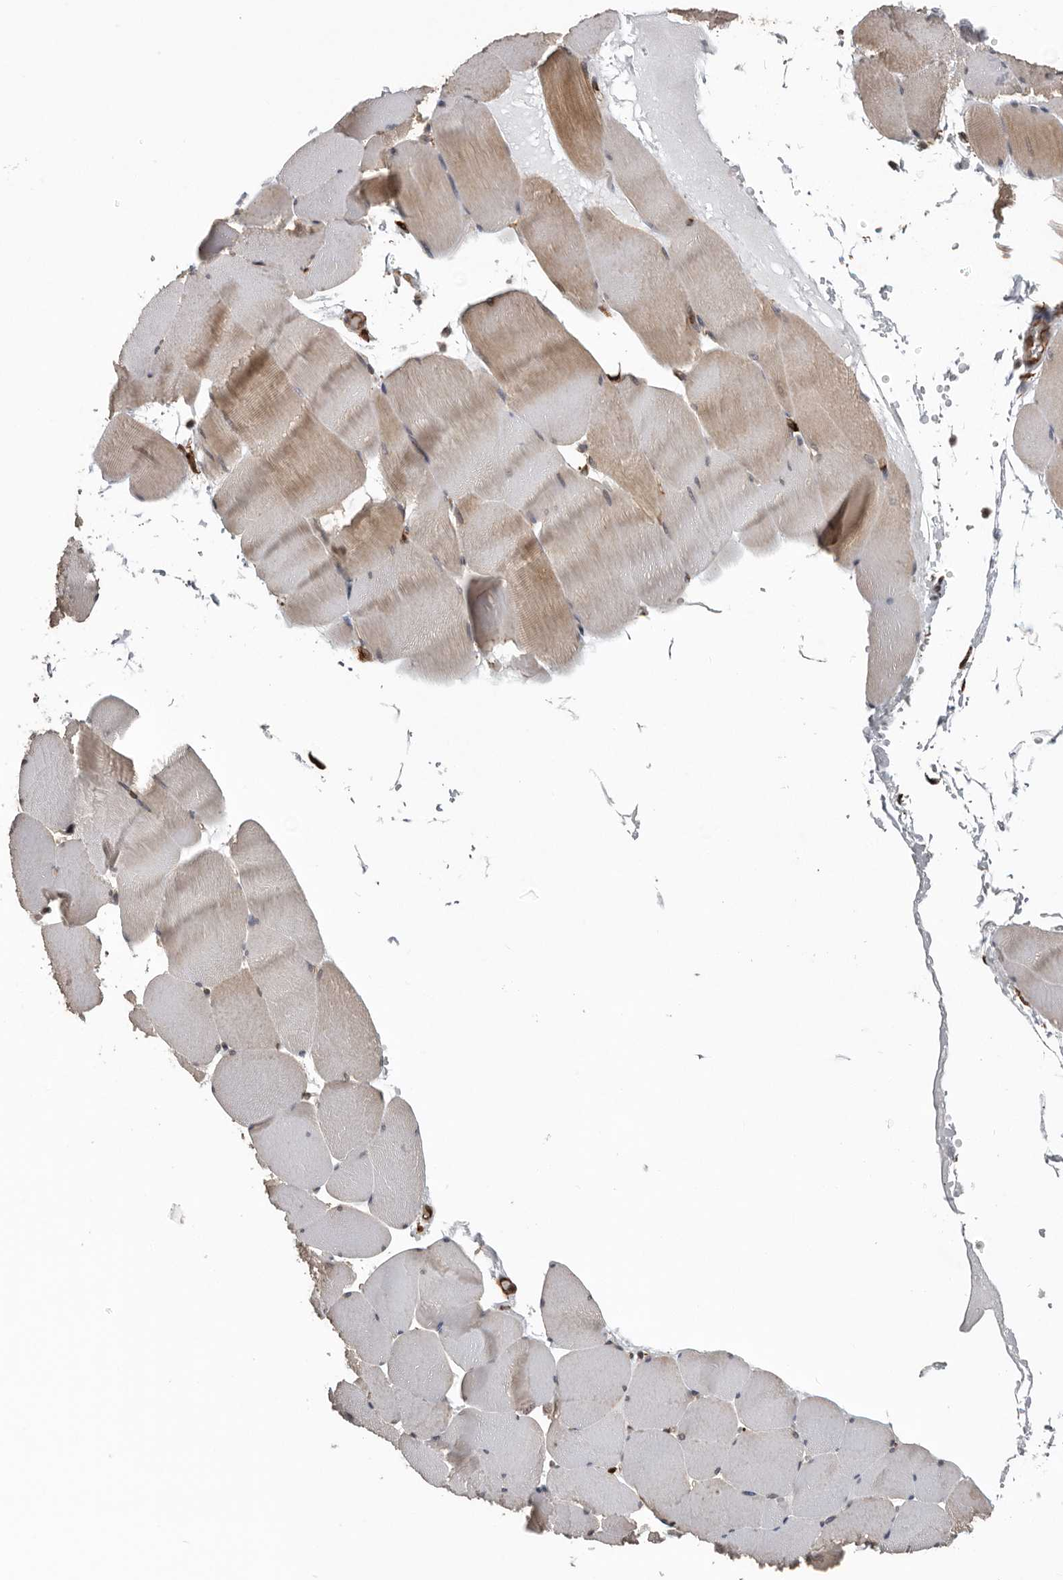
{"staining": {"intensity": "weak", "quantity": "25%-75%", "location": "cytoplasmic/membranous"}, "tissue": "skeletal muscle", "cell_type": "Myocytes", "image_type": "normal", "snomed": [{"axis": "morphology", "description": "Normal tissue, NOS"}, {"axis": "topography", "description": "Skeletal muscle"}], "caption": "Myocytes reveal weak cytoplasmic/membranous staining in about 25%-75% of cells in benign skeletal muscle.", "gene": "CEP350", "patient": {"sex": "male", "age": 62}}